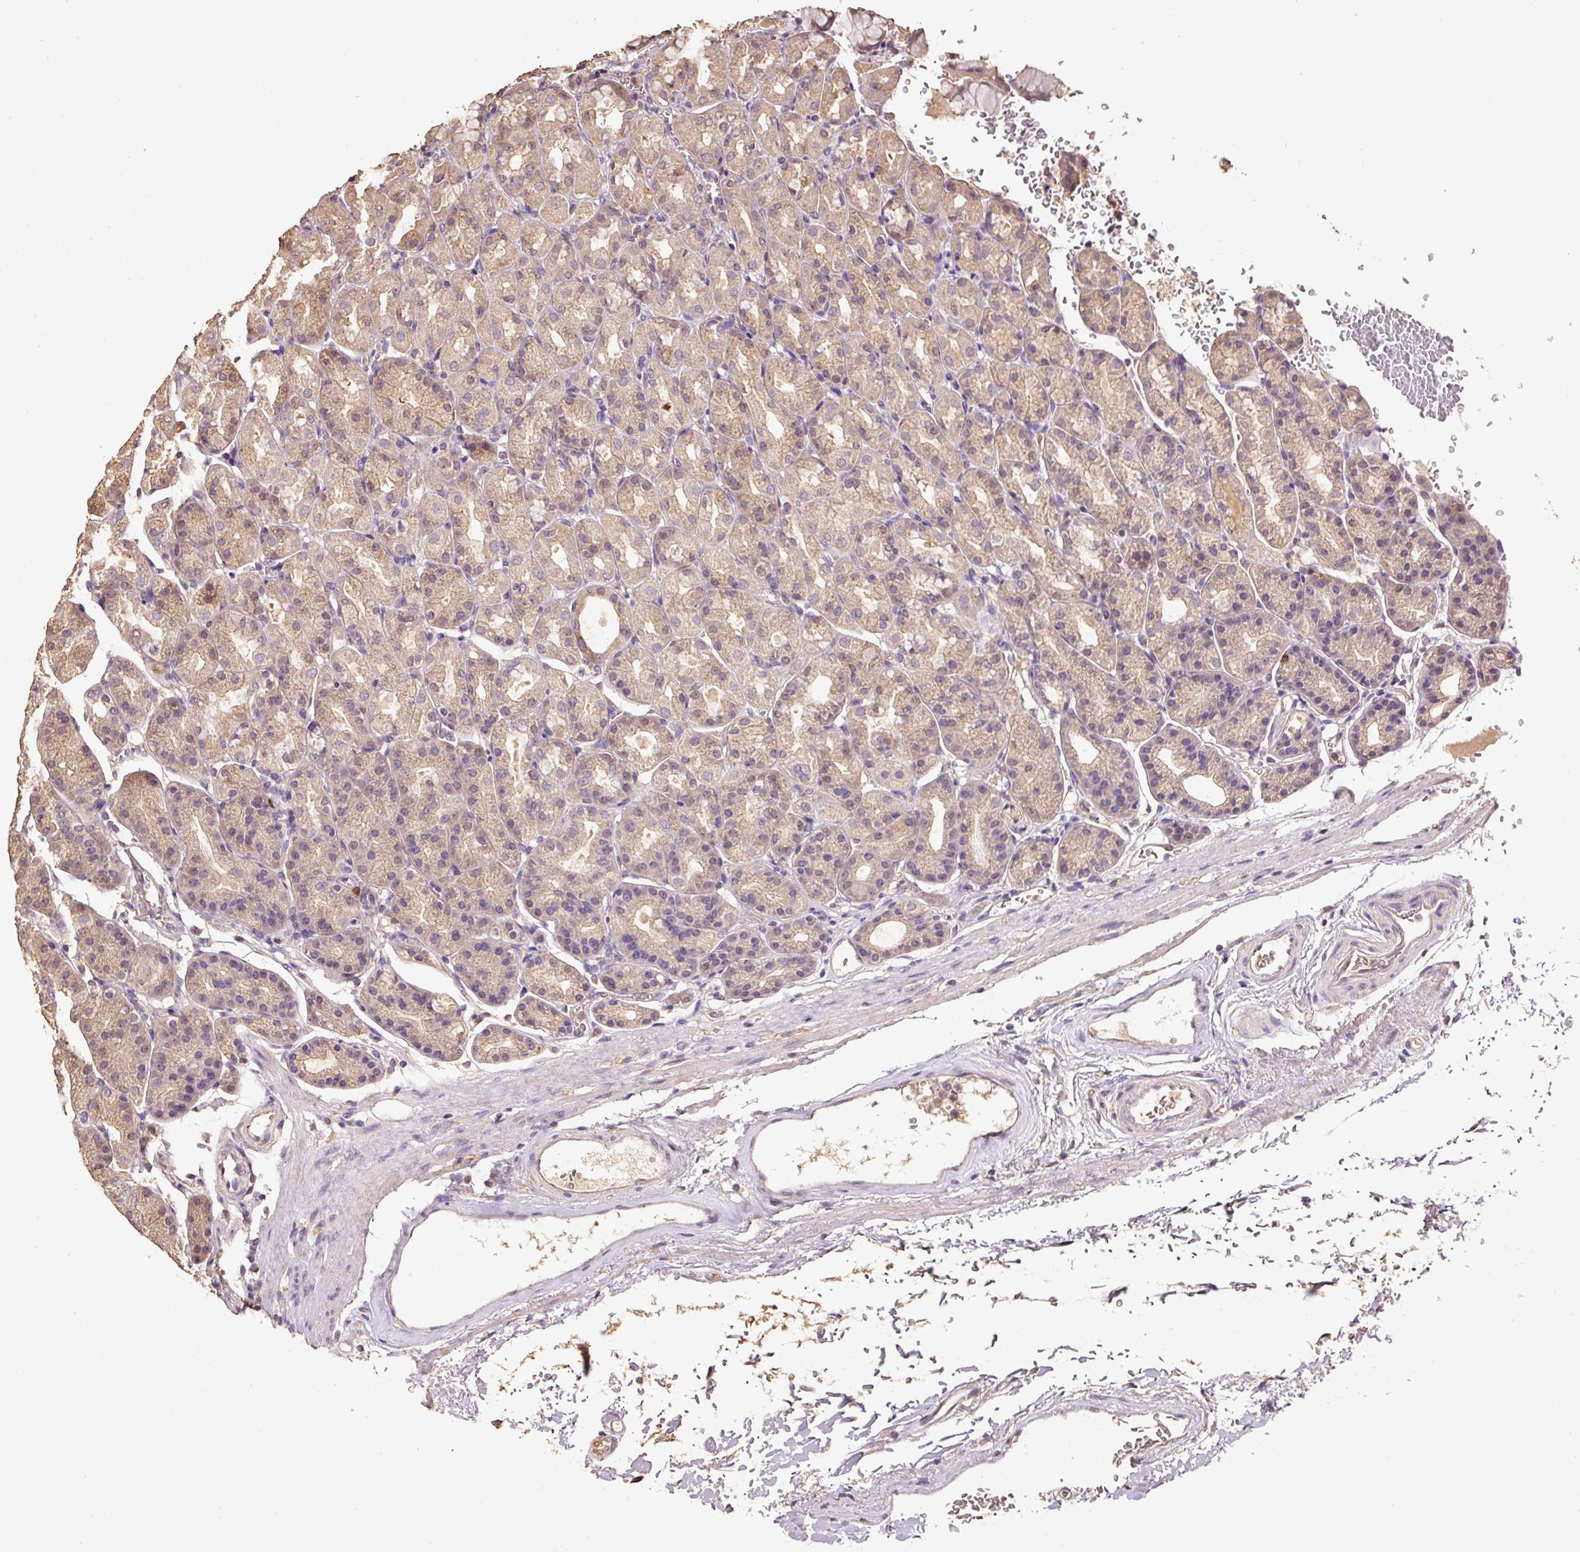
{"staining": {"intensity": "weak", "quantity": ">75%", "location": "cytoplasmic/membranous"}, "tissue": "stomach", "cell_type": "Glandular cells", "image_type": "normal", "snomed": [{"axis": "morphology", "description": "Normal tissue, NOS"}, {"axis": "topography", "description": "Stomach, upper"}], "caption": "Immunohistochemistry image of normal human stomach stained for a protein (brown), which demonstrates low levels of weak cytoplasmic/membranous staining in approximately >75% of glandular cells.", "gene": "HERC2", "patient": {"sex": "female", "age": 81}}